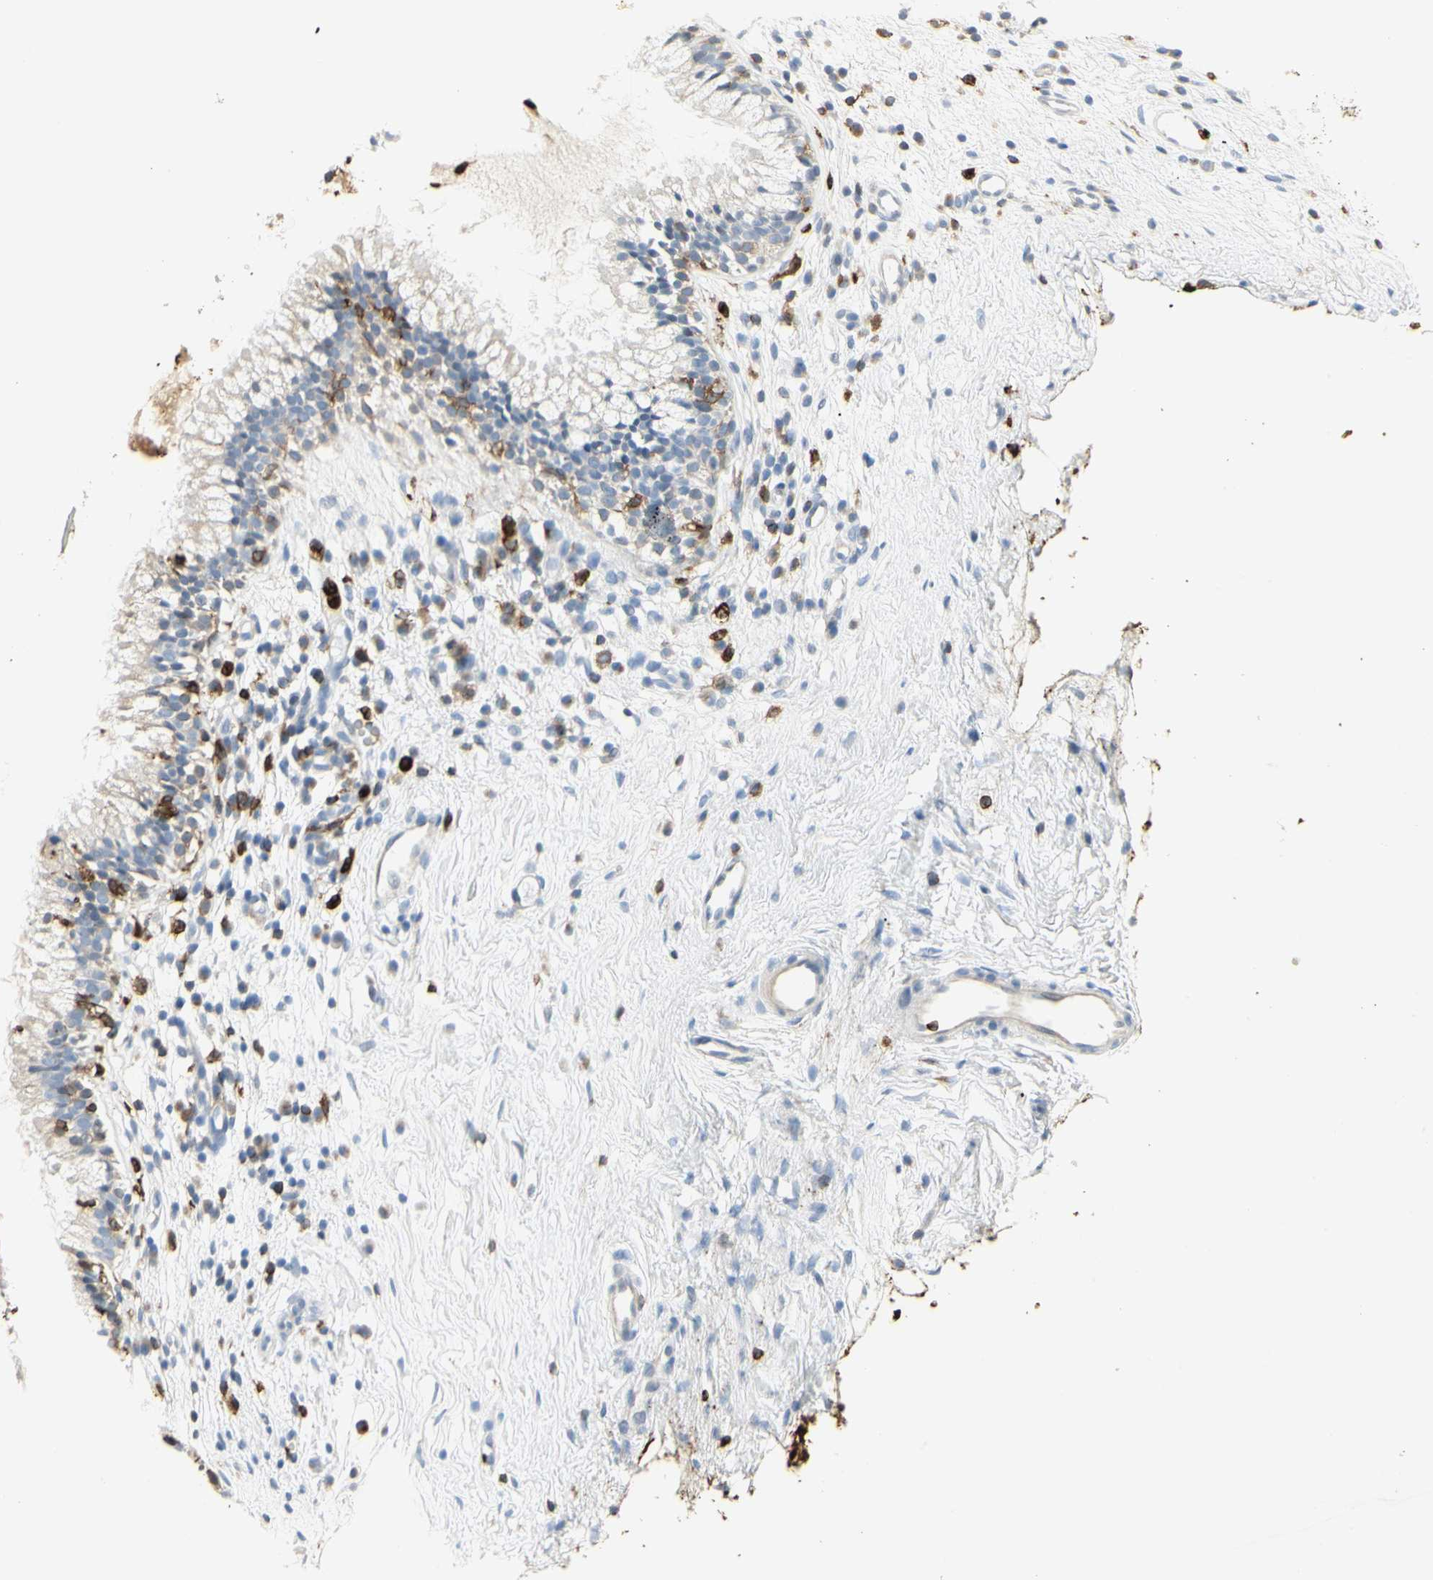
{"staining": {"intensity": "weak", "quantity": "25%-75%", "location": "cytoplasmic/membranous"}, "tissue": "nasopharynx", "cell_type": "Respiratory epithelial cells", "image_type": "normal", "snomed": [{"axis": "morphology", "description": "Normal tissue, NOS"}, {"axis": "topography", "description": "Nasopharynx"}], "caption": "A histopathology image of human nasopharynx stained for a protein shows weak cytoplasmic/membranous brown staining in respiratory epithelial cells.", "gene": "ITGB2", "patient": {"sex": "male", "age": 21}}